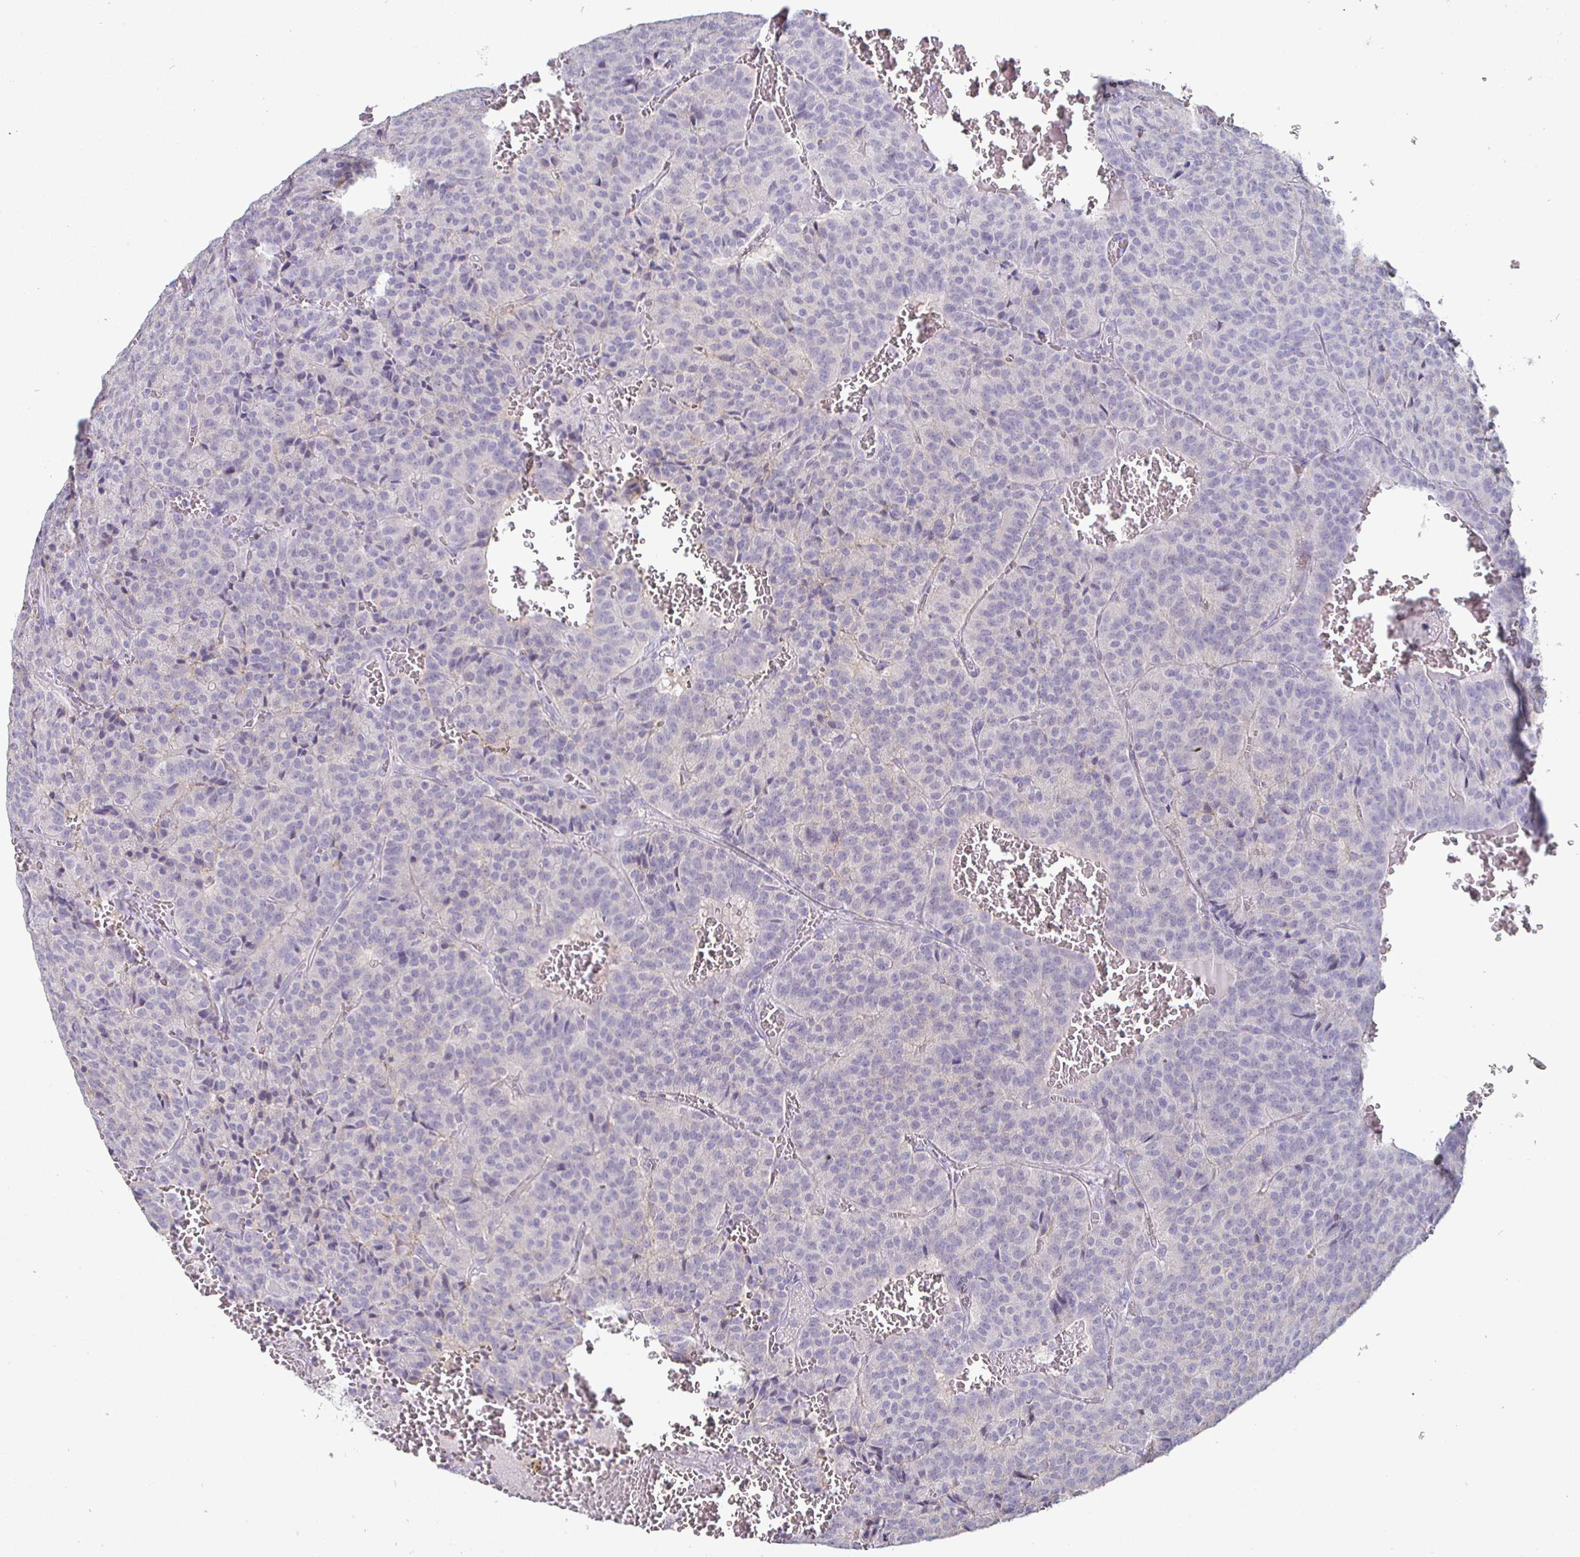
{"staining": {"intensity": "negative", "quantity": "none", "location": "none"}, "tissue": "carcinoid", "cell_type": "Tumor cells", "image_type": "cancer", "snomed": [{"axis": "morphology", "description": "Carcinoid, malignant, NOS"}, {"axis": "topography", "description": "Lung"}], "caption": "Immunohistochemical staining of human carcinoid exhibits no significant positivity in tumor cells.", "gene": "ENPP1", "patient": {"sex": "male", "age": 70}}